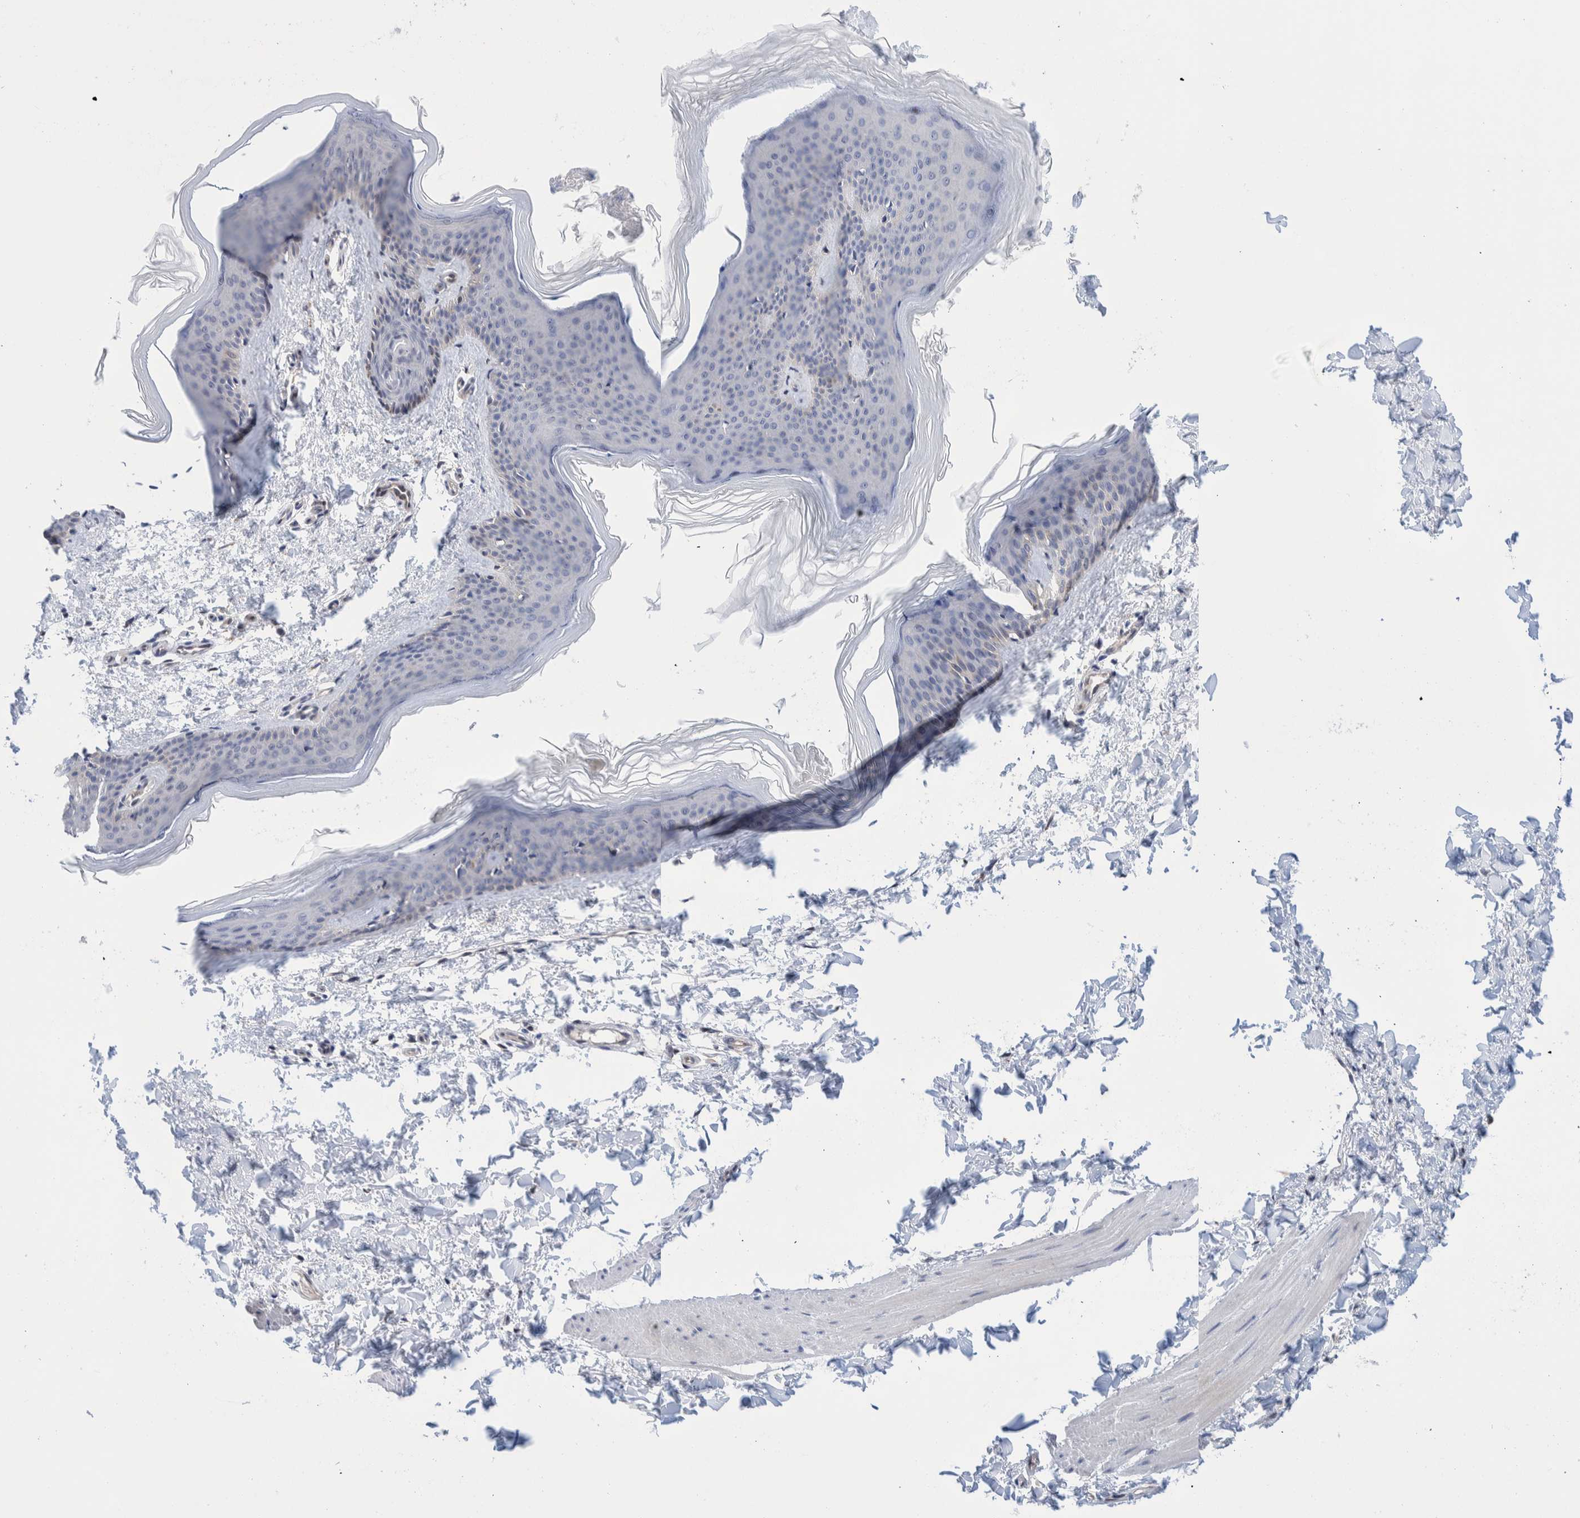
{"staining": {"intensity": "negative", "quantity": "none", "location": "none"}, "tissue": "skin", "cell_type": "Fibroblasts", "image_type": "normal", "snomed": [{"axis": "morphology", "description": "Normal tissue, NOS"}, {"axis": "topography", "description": "Skin"}], "caption": "The immunohistochemistry (IHC) photomicrograph has no significant positivity in fibroblasts of skin. (DAB immunohistochemistry (IHC) visualized using brightfield microscopy, high magnification).", "gene": "PFAS", "patient": {"sex": "female", "age": 27}}